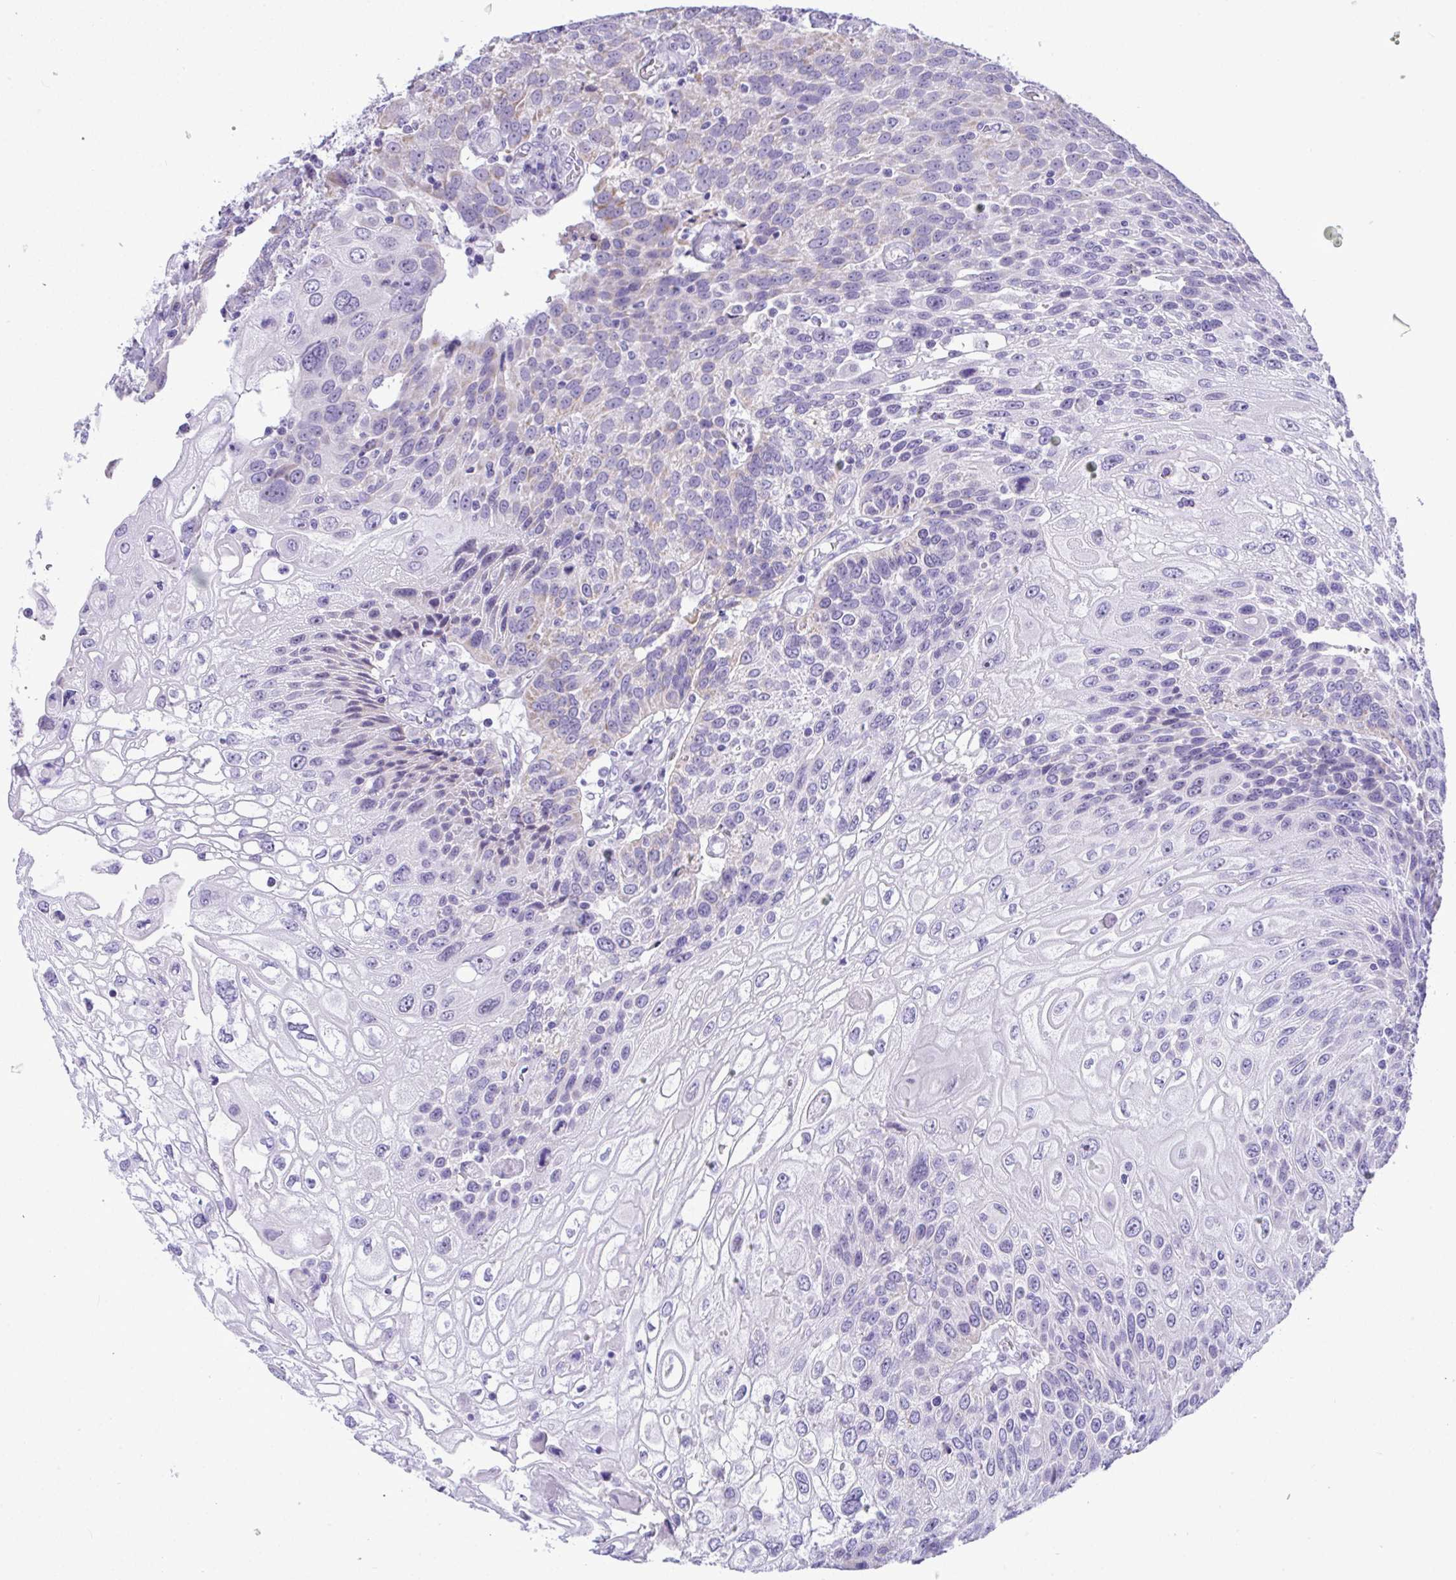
{"staining": {"intensity": "negative", "quantity": "none", "location": "none"}, "tissue": "urothelial cancer", "cell_type": "Tumor cells", "image_type": "cancer", "snomed": [{"axis": "morphology", "description": "Urothelial carcinoma, High grade"}, {"axis": "topography", "description": "Urinary bladder"}], "caption": "Tumor cells are negative for brown protein staining in urothelial cancer. (DAB immunohistochemistry visualized using brightfield microscopy, high magnification).", "gene": "YBX2", "patient": {"sex": "female", "age": 70}}